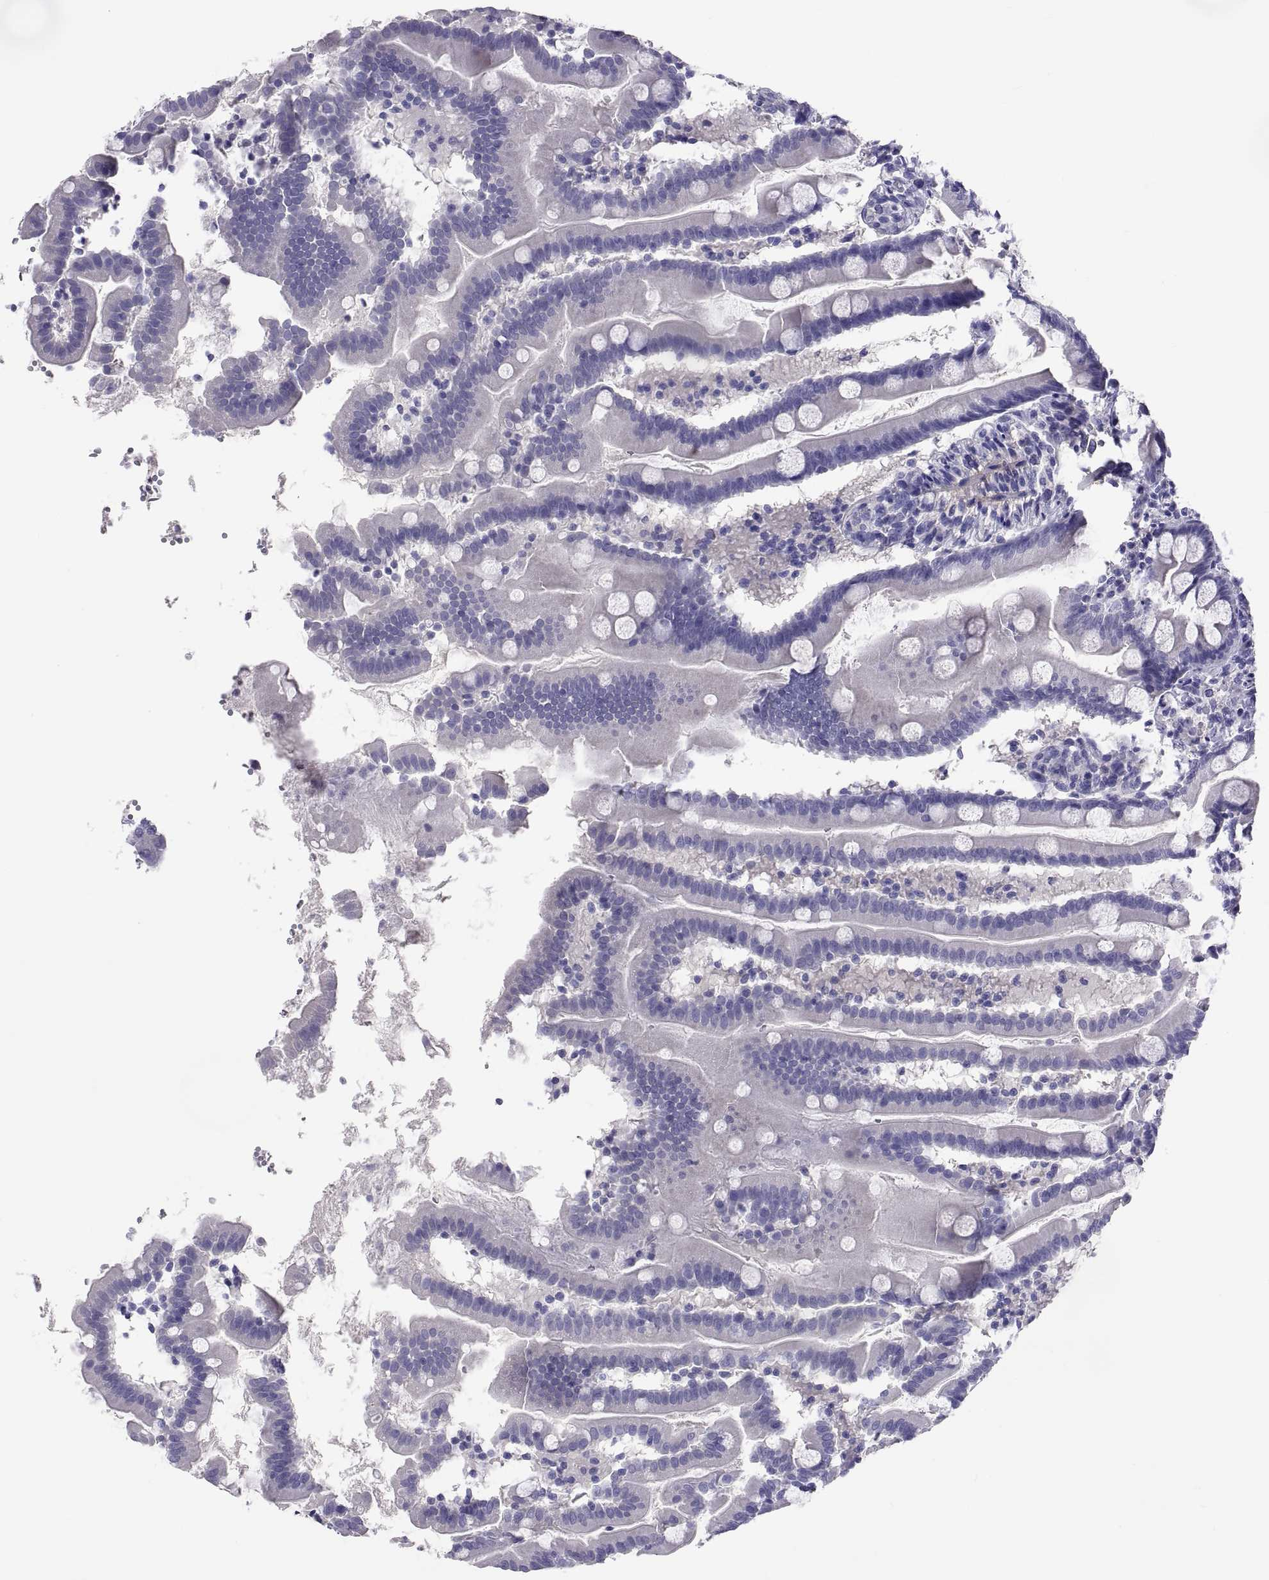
{"staining": {"intensity": "negative", "quantity": "none", "location": "none"}, "tissue": "small intestine", "cell_type": "Glandular cells", "image_type": "normal", "snomed": [{"axis": "morphology", "description": "Normal tissue, NOS"}, {"axis": "topography", "description": "Small intestine"}], "caption": "Immunohistochemical staining of normal human small intestine demonstrates no significant positivity in glandular cells.", "gene": "BSPH1", "patient": {"sex": "female", "age": 44}}